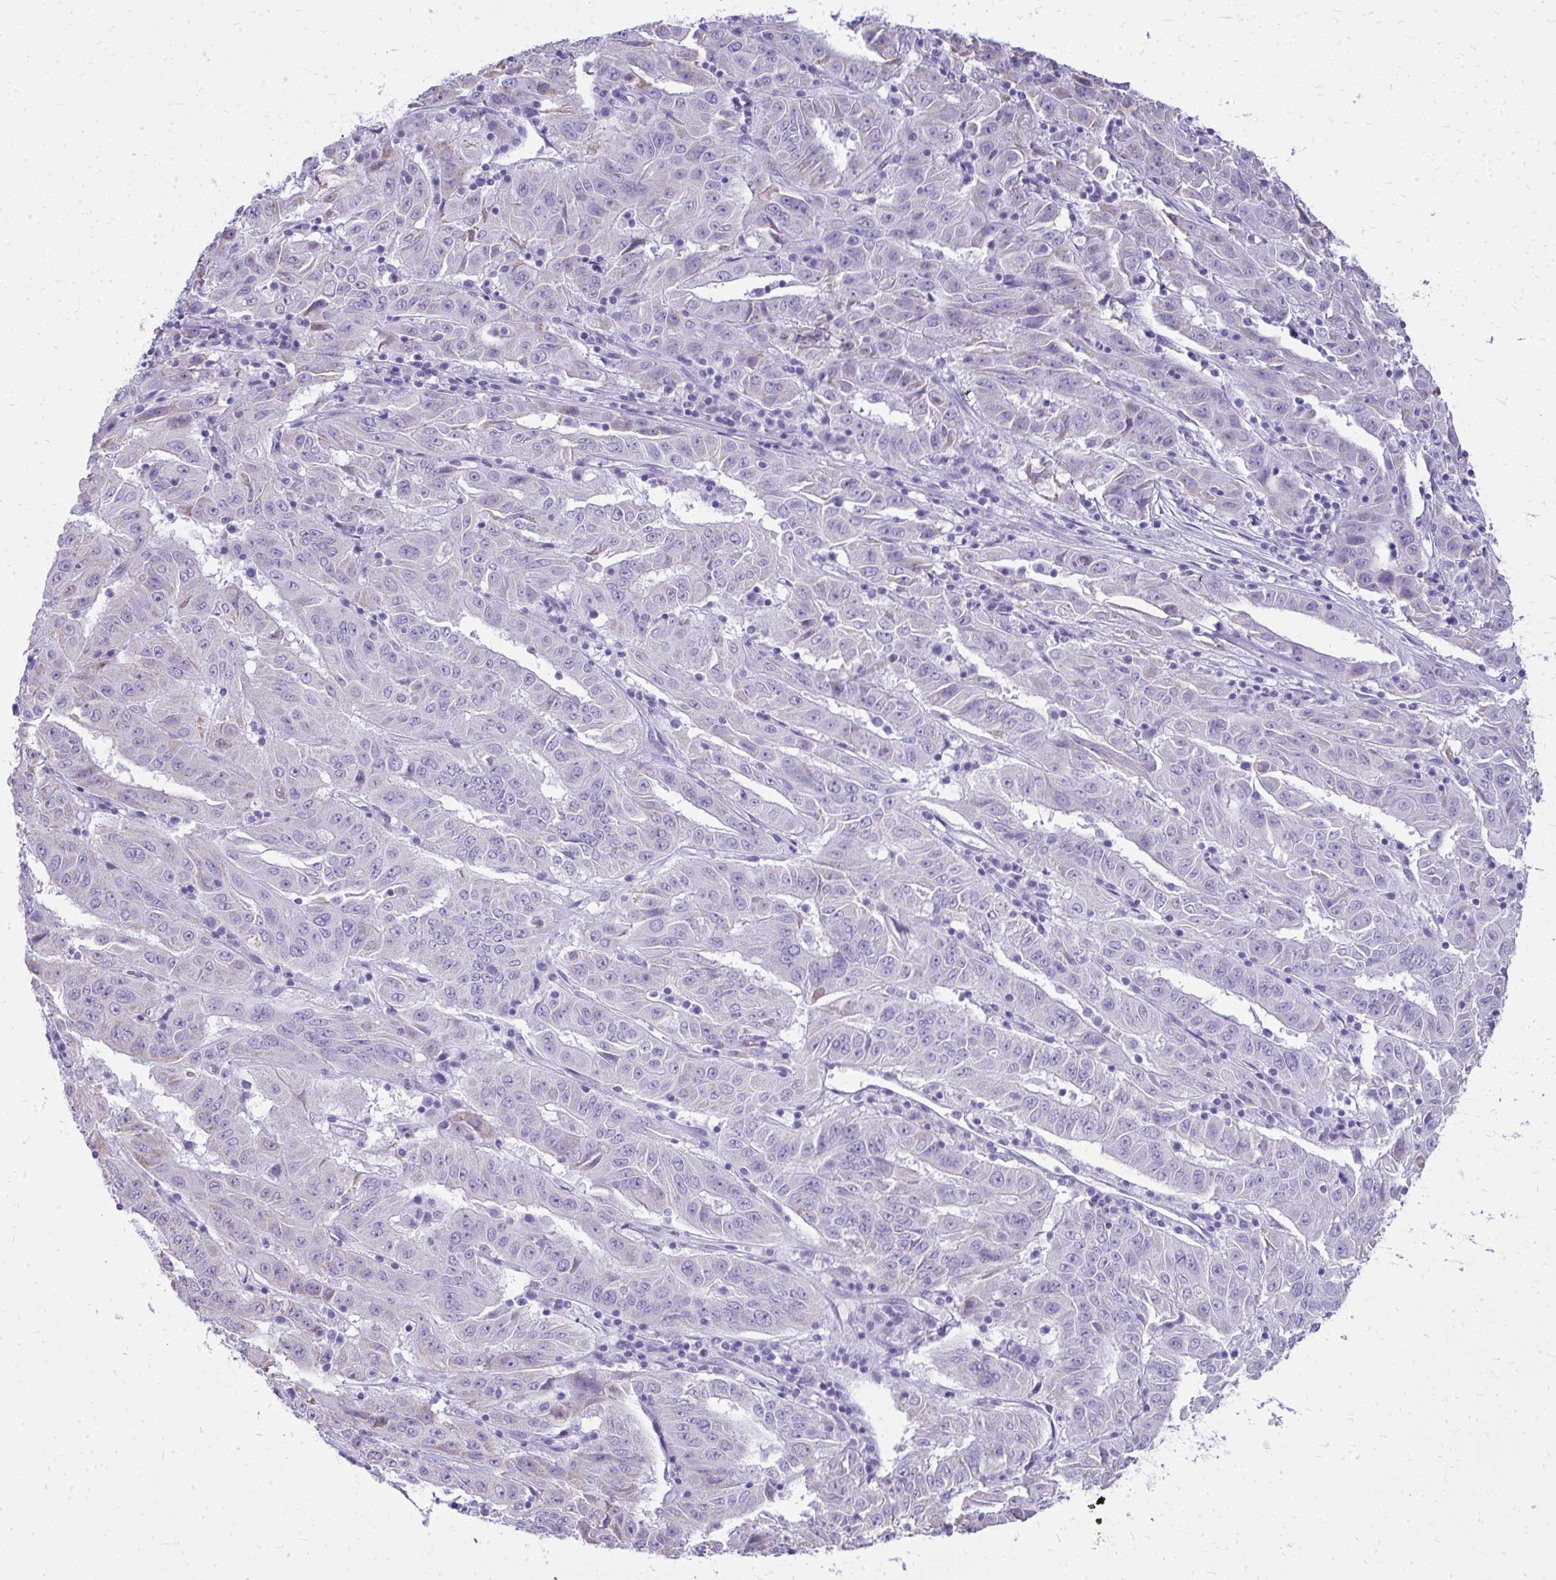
{"staining": {"intensity": "negative", "quantity": "none", "location": "none"}, "tissue": "pancreatic cancer", "cell_type": "Tumor cells", "image_type": "cancer", "snomed": [{"axis": "morphology", "description": "Adenocarcinoma, NOS"}, {"axis": "topography", "description": "Pancreas"}], "caption": "A high-resolution histopathology image shows IHC staining of pancreatic cancer (adenocarcinoma), which demonstrates no significant expression in tumor cells. The staining is performed using DAB brown chromogen with nuclei counter-stained in using hematoxylin.", "gene": "RALYL", "patient": {"sex": "male", "age": 63}}